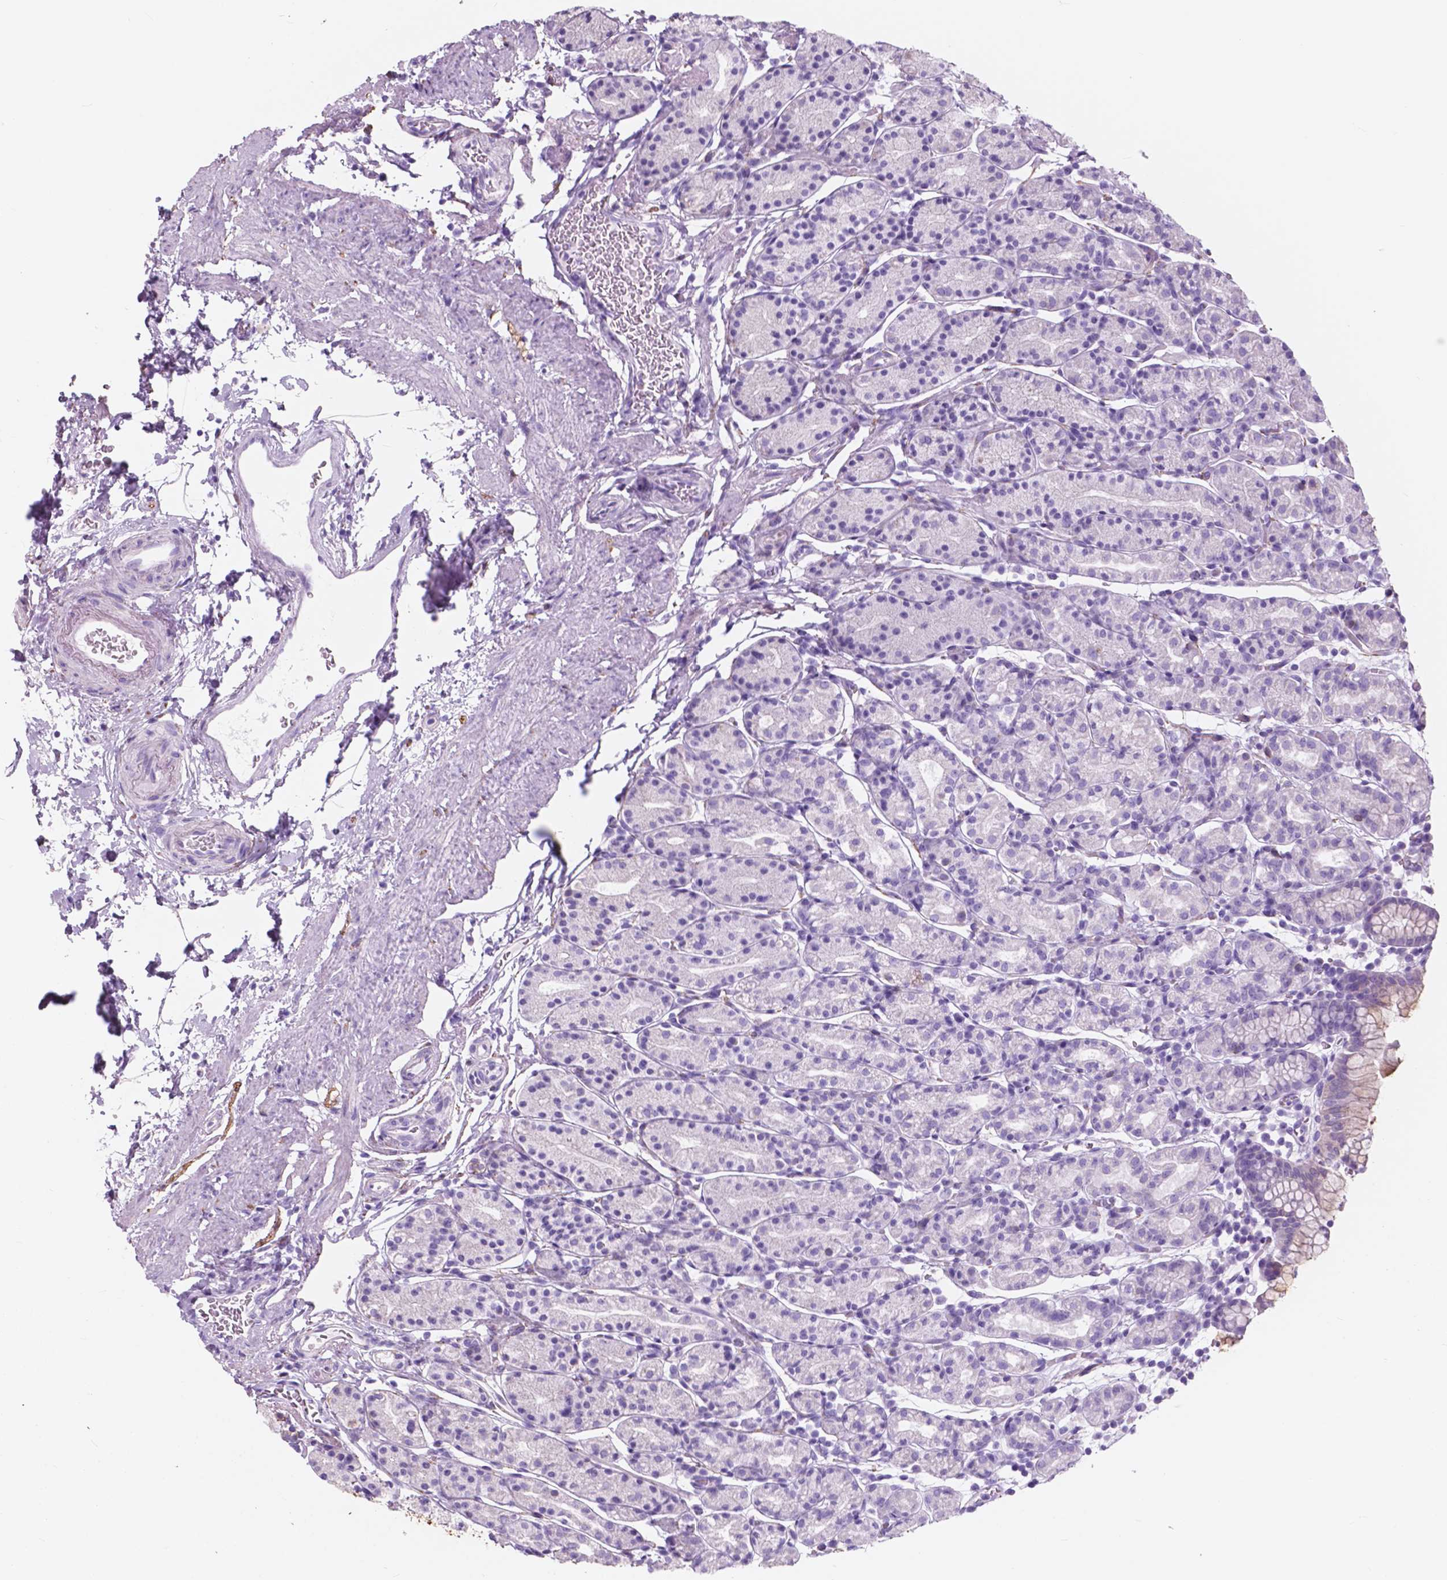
{"staining": {"intensity": "negative", "quantity": "none", "location": "none"}, "tissue": "stomach", "cell_type": "Glandular cells", "image_type": "normal", "snomed": [{"axis": "morphology", "description": "Normal tissue, NOS"}, {"axis": "topography", "description": "Stomach, upper"}, {"axis": "topography", "description": "Stomach"}], "caption": "The photomicrograph exhibits no staining of glandular cells in normal stomach. Brightfield microscopy of IHC stained with DAB (3,3'-diaminobenzidine) (brown) and hematoxylin (blue), captured at high magnification.", "gene": "FXYD2", "patient": {"sex": "male", "age": 62}}